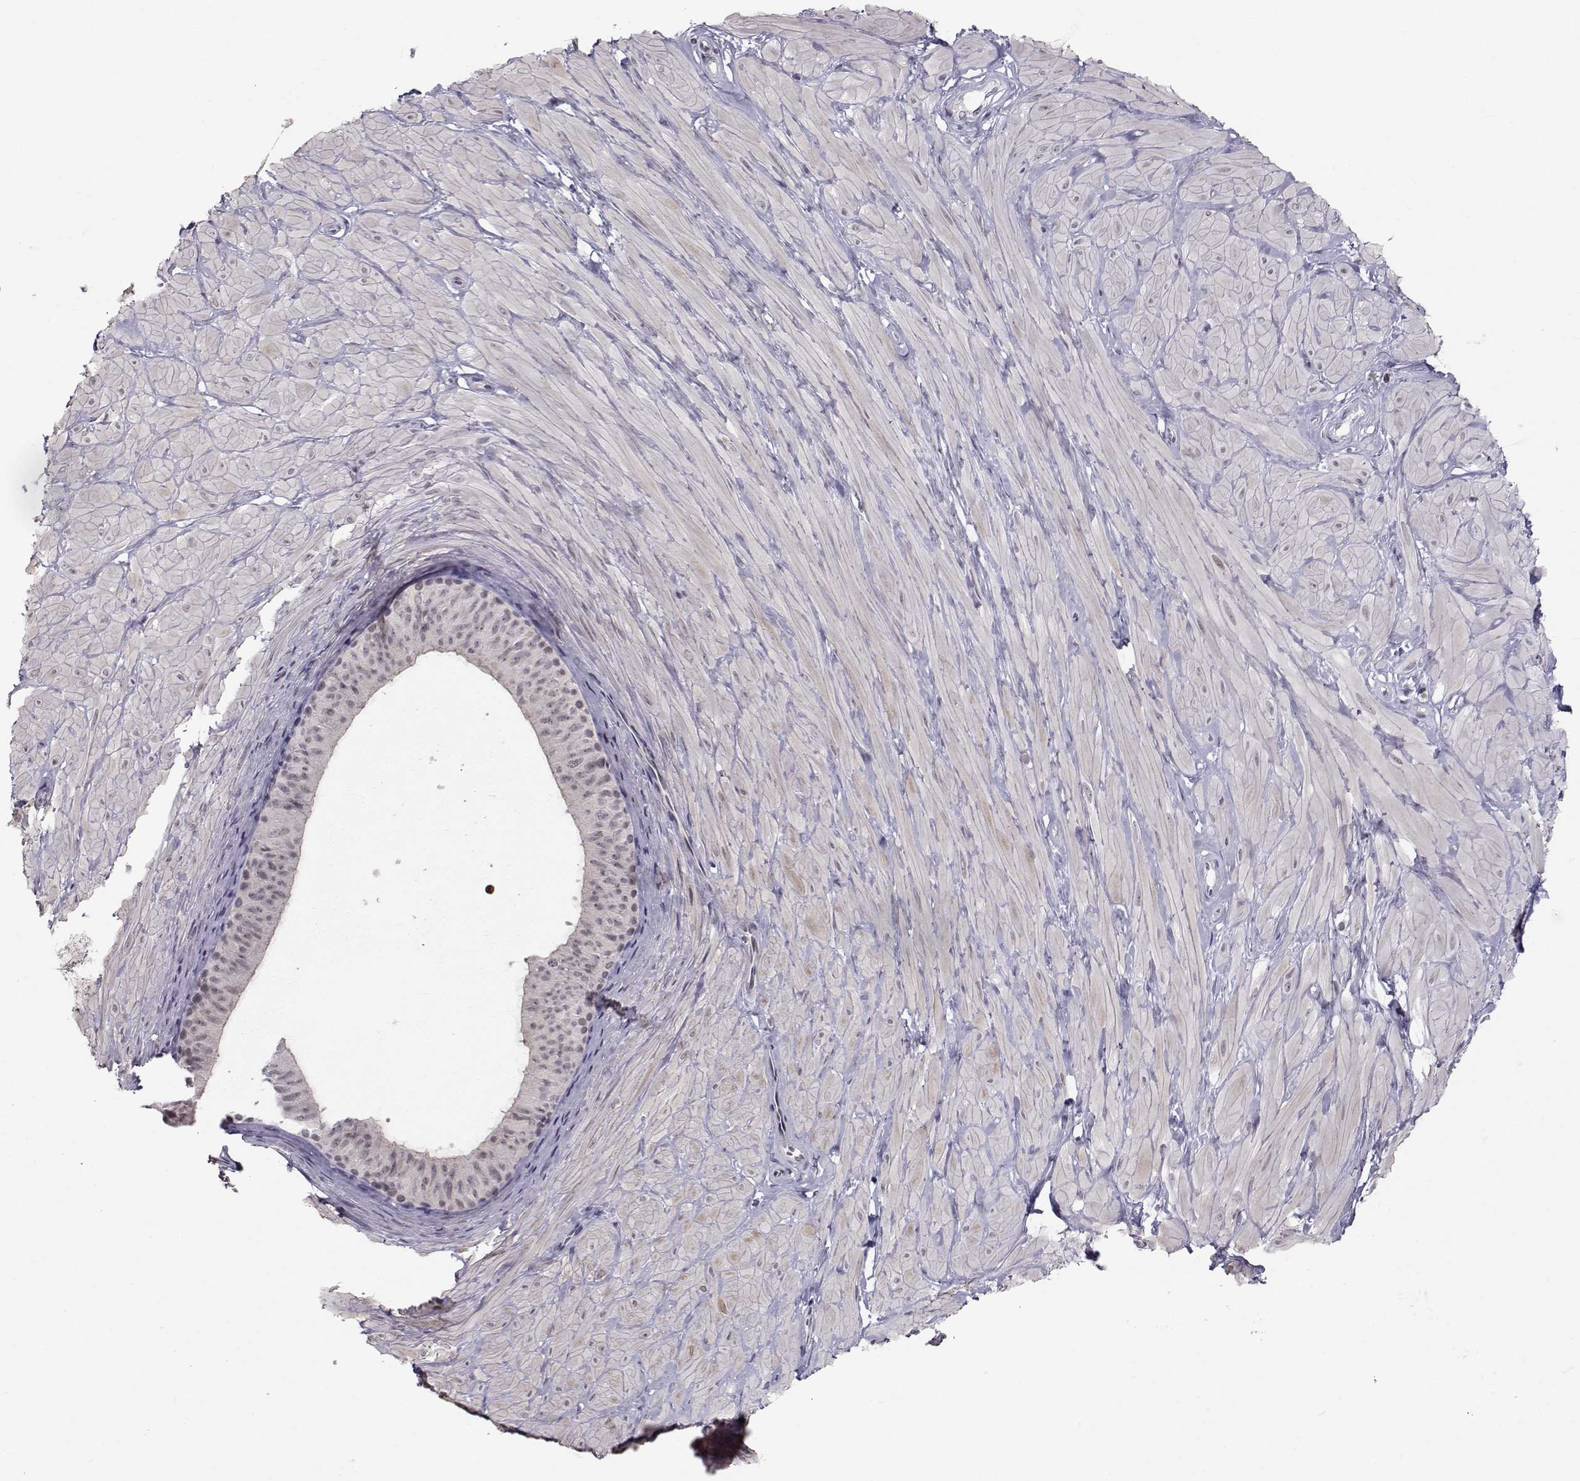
{"staining": {"intensity": "negative", "quantity": "none", "location": "none"}, "tissue": "adipose tissue", "cell_type": "Adipocytes", "image_type": "normal", "snomed": [{"axis": "morphology", "description": "Normal tissue, NOS"}, {"axis": "topography", "description": "Smooth muscle"}, {"axis": "topography", "description": "Peripheral nerve tissue"}], "caption": "A photomicrograph of human adipose tissue is negative for staining in adipocytes. Nuclei are stained in blue.", "gene": "MARCHF4", "patient": {"sex": "male", "age": 22}}